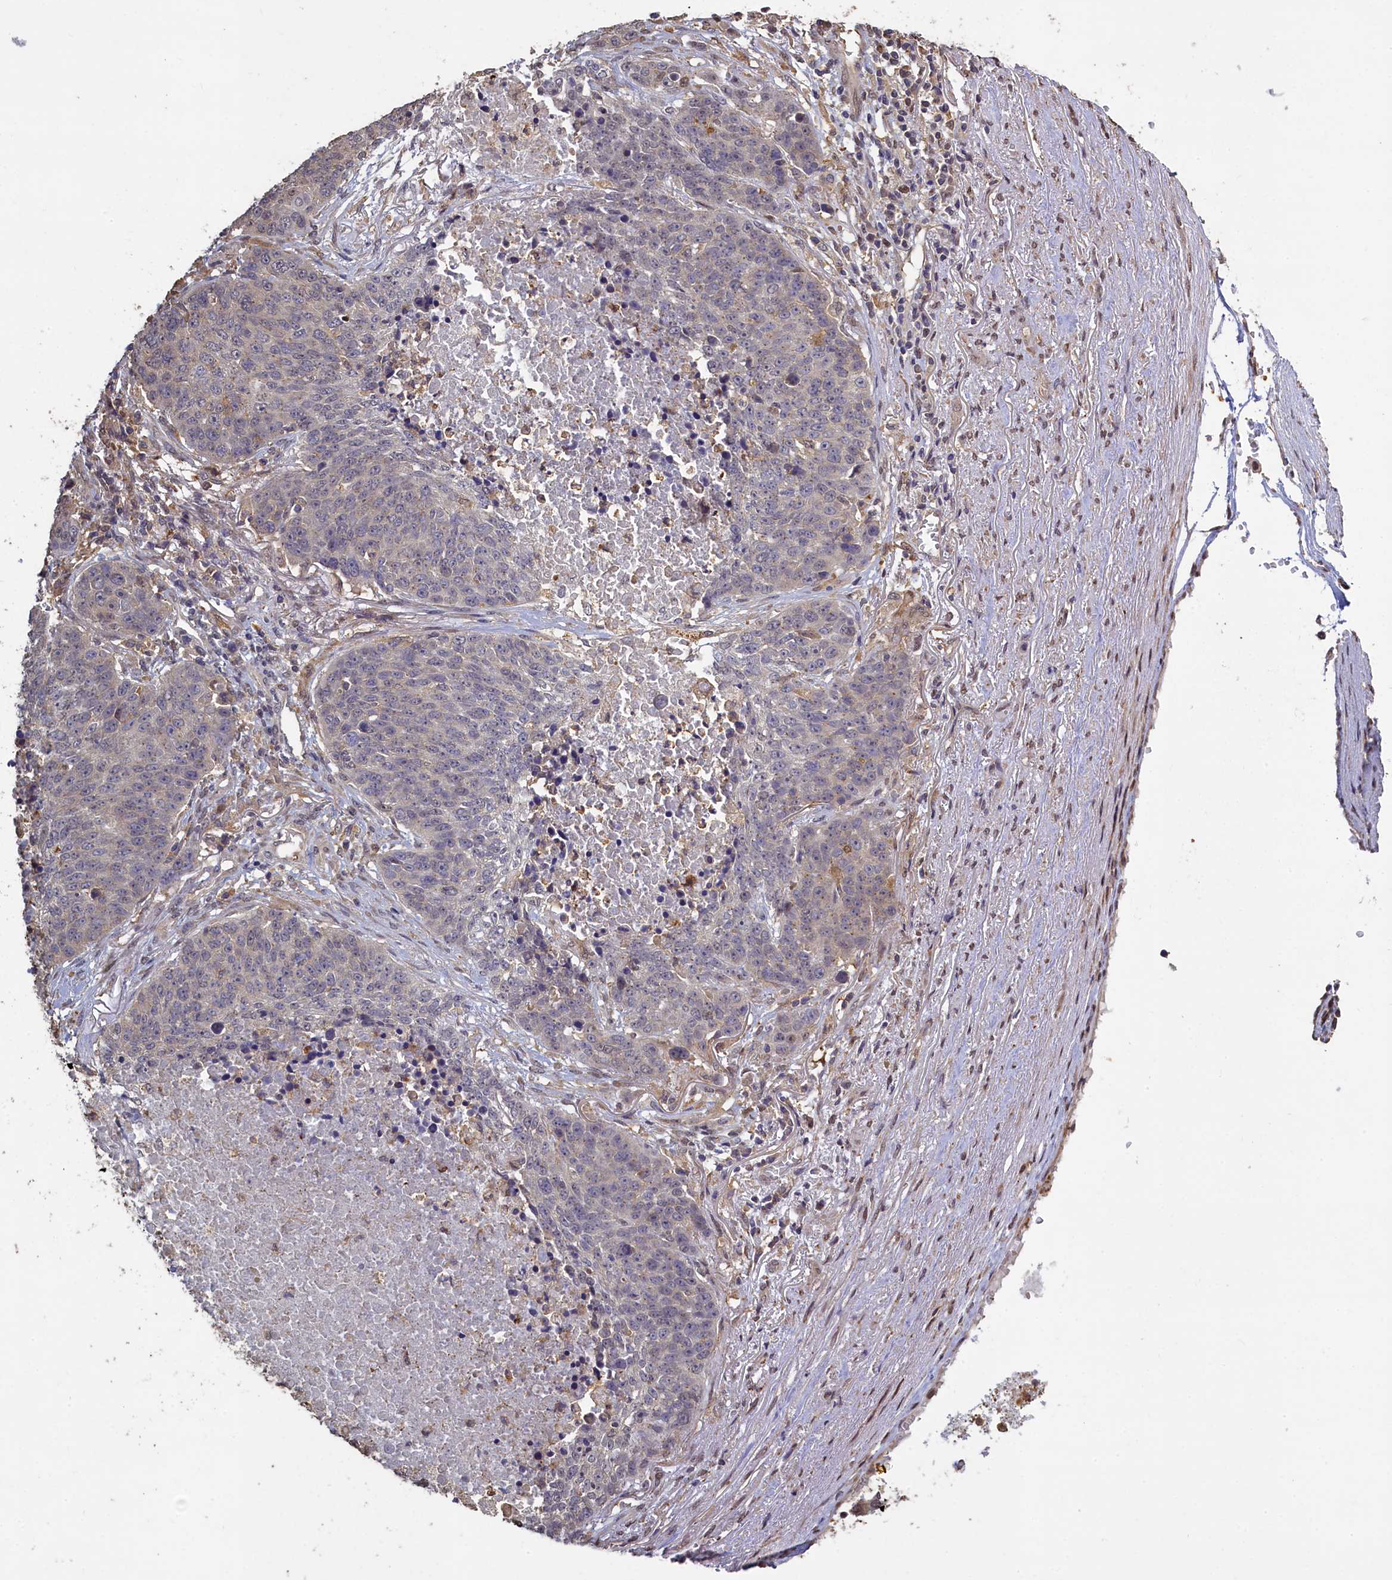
{"staining": {"intensity": "negative", "quantity": "none", "location": "none"}, "tissue": "lung cancer", "cell_type": "Tumor cells", "image_type": "cancer", "snomed": [{"axis": "morphology", "description": "Normal tissue, NOS"}, {"axis": "morphology", "description": "Squamous cell carcinoma, NOS"}, {"axis": "topography", "description": "Lymph node"}, {"axis": "topography", "description": "Lung"}], "caption": "Squamous cell carcinoma (lung) was stained to show a protein in brown. There is no significant staining in tumor cells.", "gene": "UCHL3", "patient": {"sex": "male", "age": 66}}